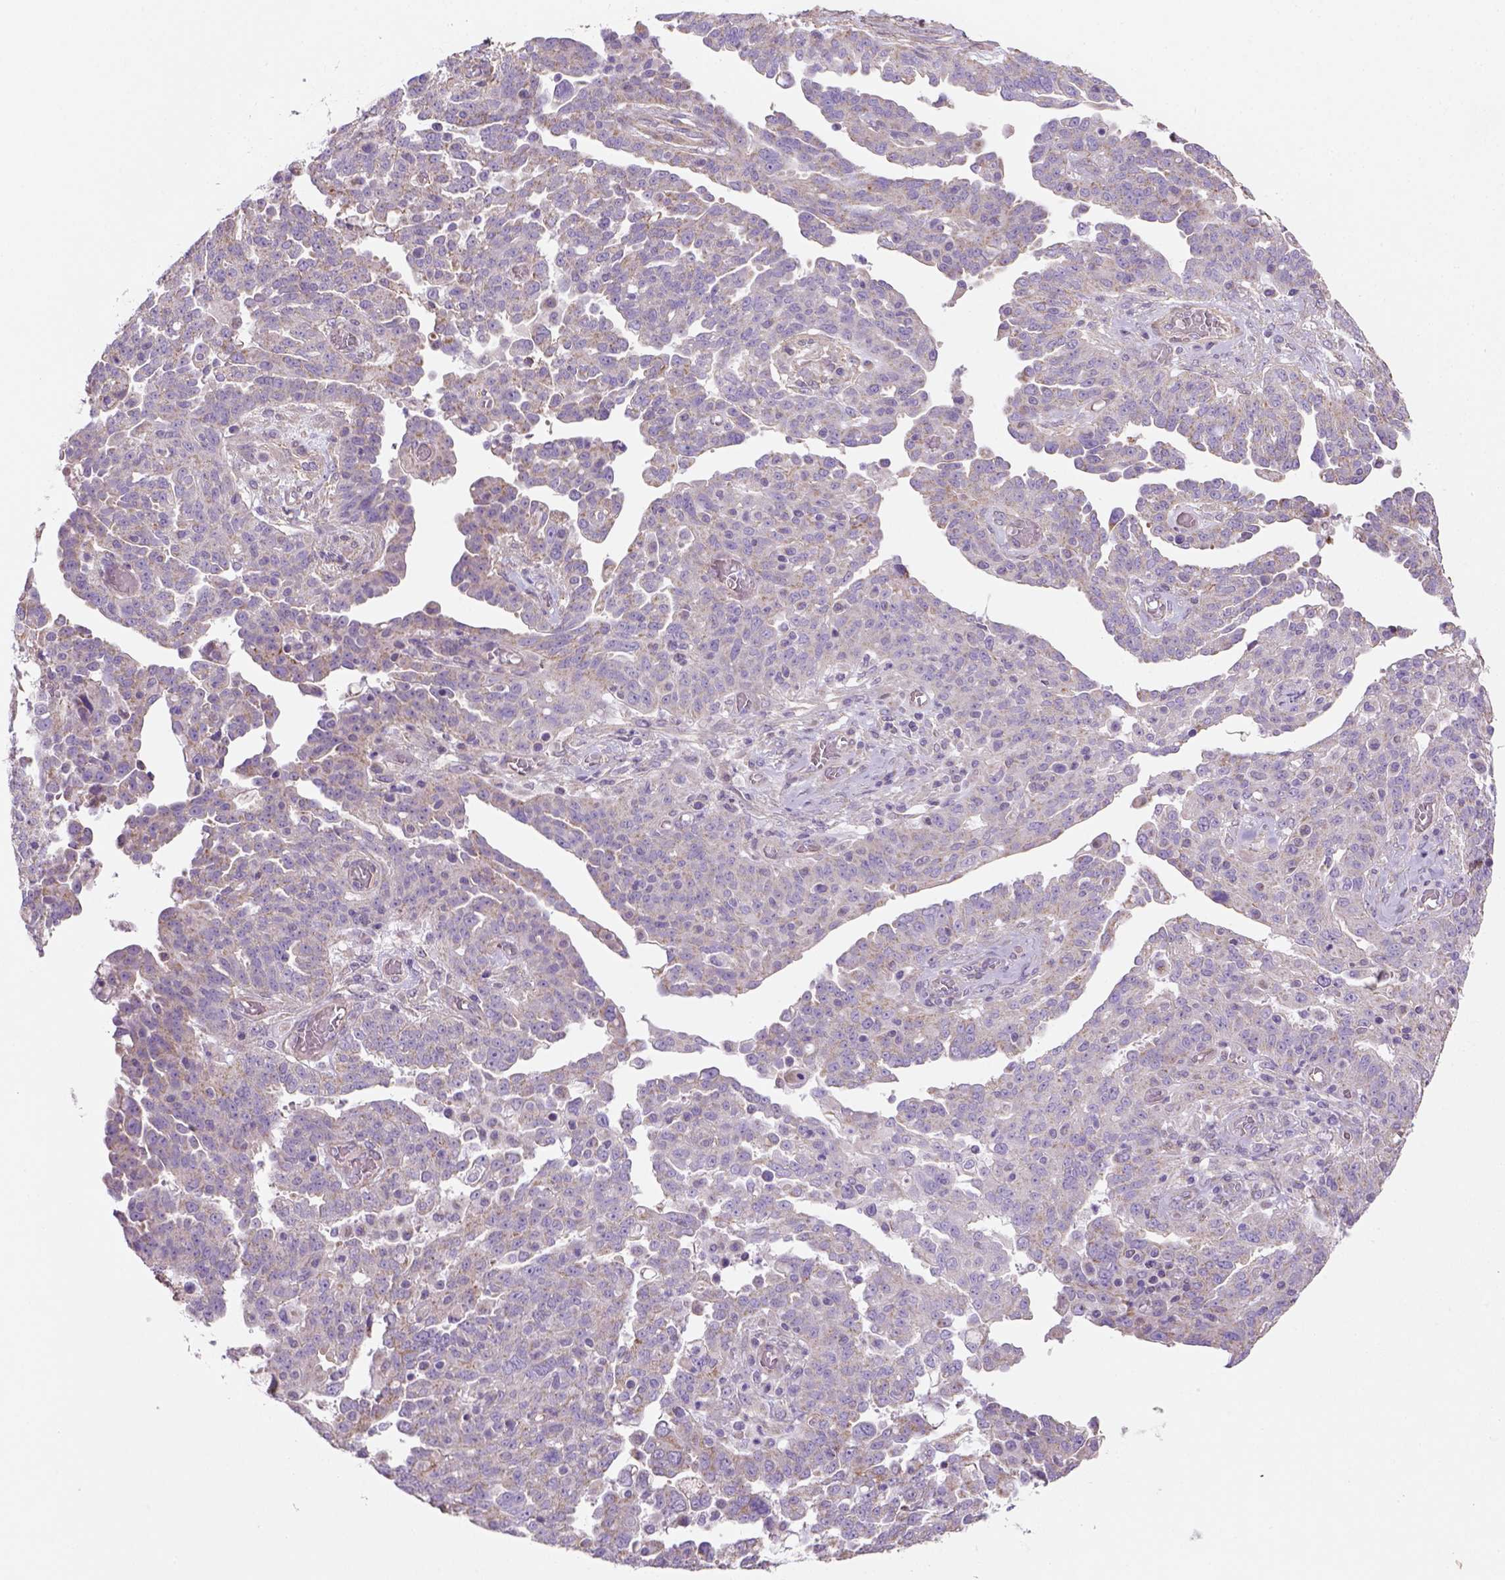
{"staining": {"intensity": "negative", "quantity": "none", "location": "none"}, "tissue": "ovarian cancer", "cell_type": "Tumor cells", "image_type": "cancer", "snomed": [{"axis": "morphology", "description": "Cystadenocarcinoma, serous, NOS"}, {"axis": "topography", "description": "Ovary"}], "caption": "The immunohistochemistry micrograph has no significant positivity in tumor cells of serous cystadenocarcinoma (ovarian) tissue. The staining was performed using DAB (3,3'-diaminobenzidine) to visualize the protein expression in brown, while the nuclei were stained in blue with hematoxylin (Magnification: 20x).", "gene": "HTRA1", "patient": {"sex": "female", "age": 67}}